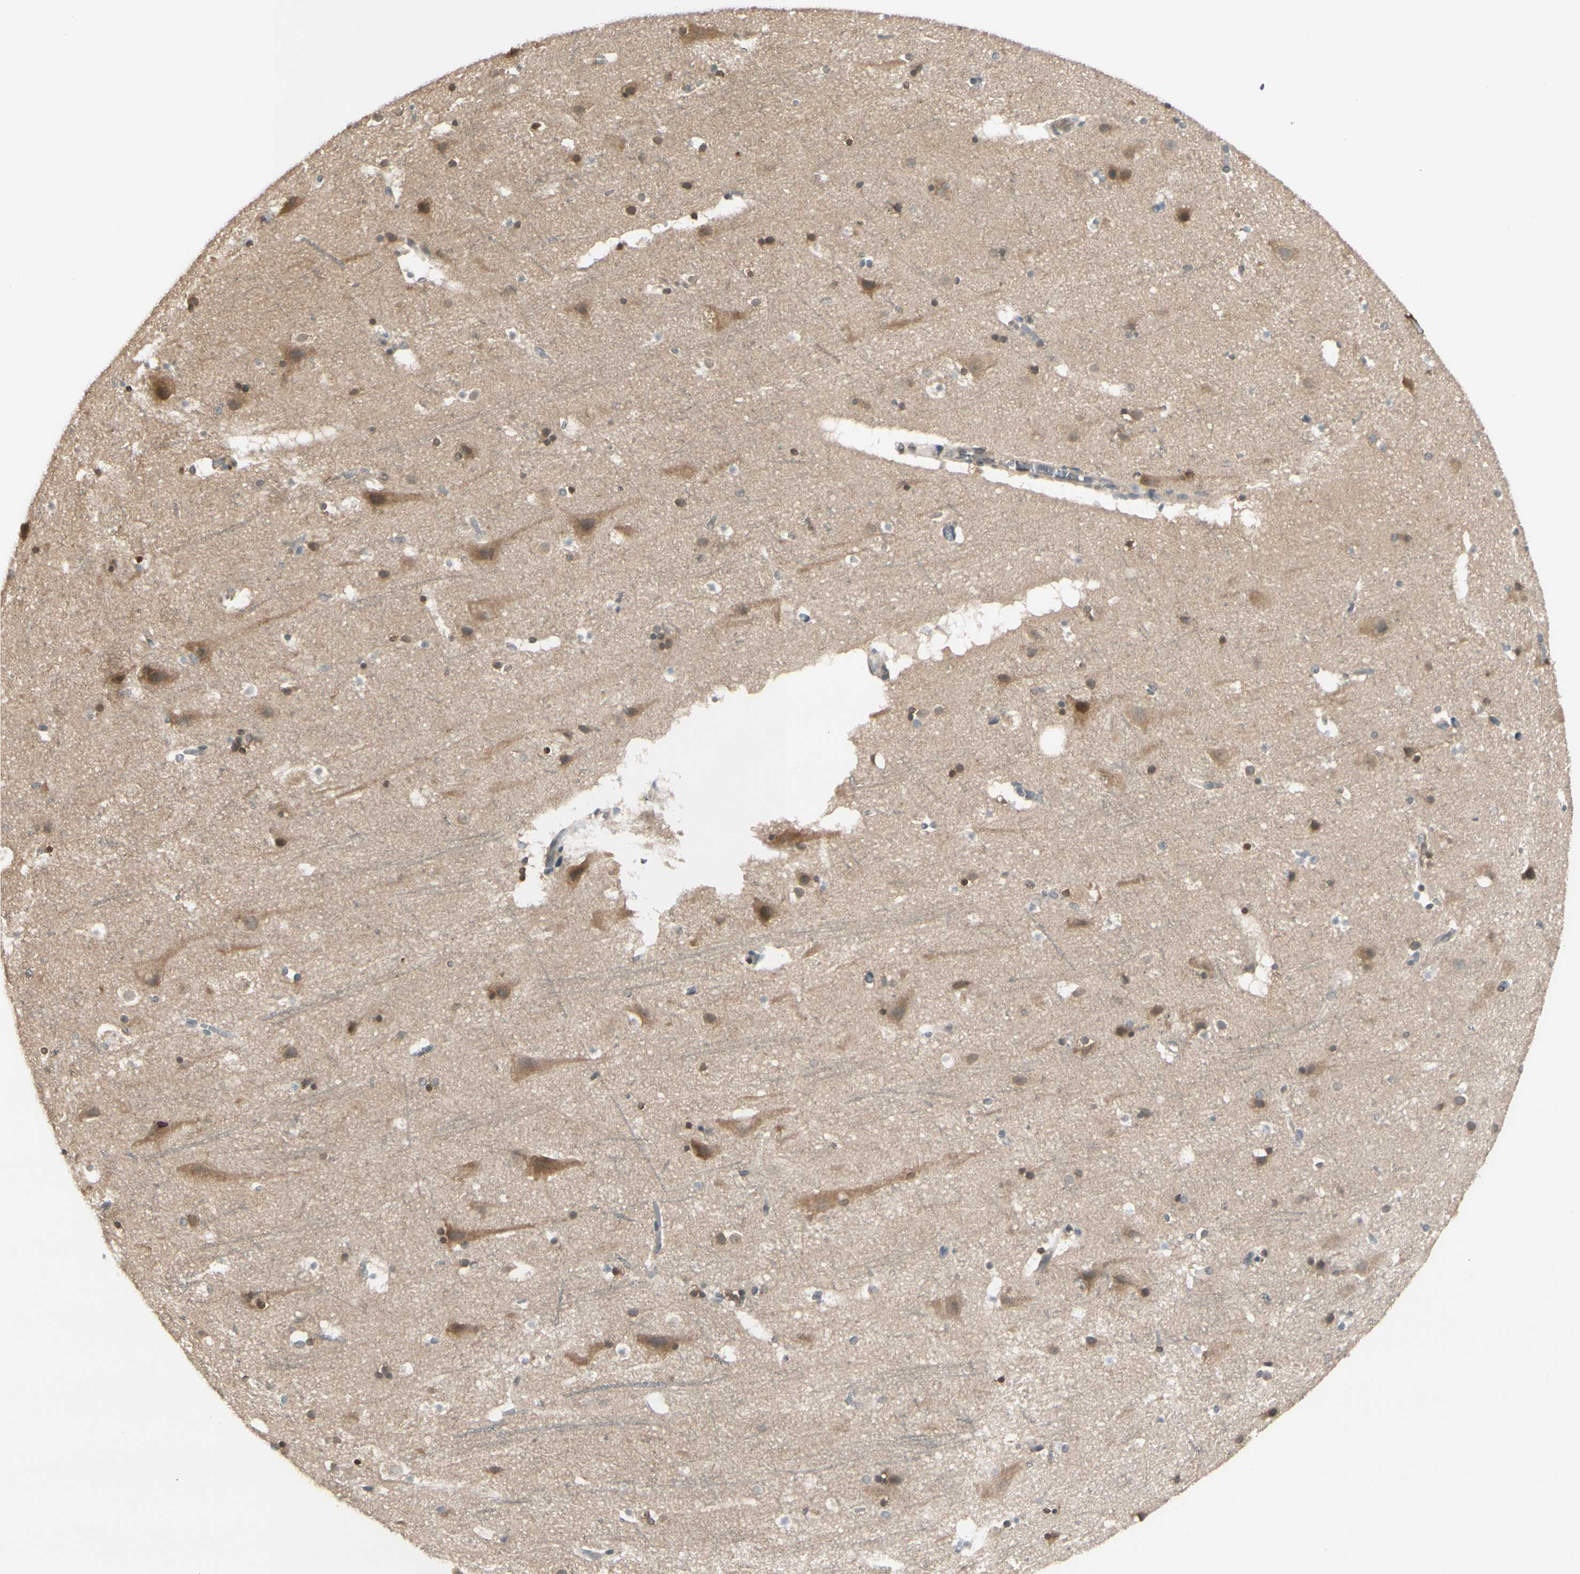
{"staining": {"intensity": "negative", "quantity": "none", "location": "none"}, "tissue": "cerebral cortex", "cell_type": "Endothelial cells", "image_type": "normal", "snomed": [{"axis": "morphology", "description": "Normal tissue, NOS"}, {"axis": "topography", "description": "Cerebral cortex"}], "caption": "A high-resolution image shows immunohistochemistry (IHC) staining of unremarkable cerebral cortex, which demonstrates no significant expression in endothelial cells.", "gene": "FGF10", "patient": {"sex": "male", "age": 45}}